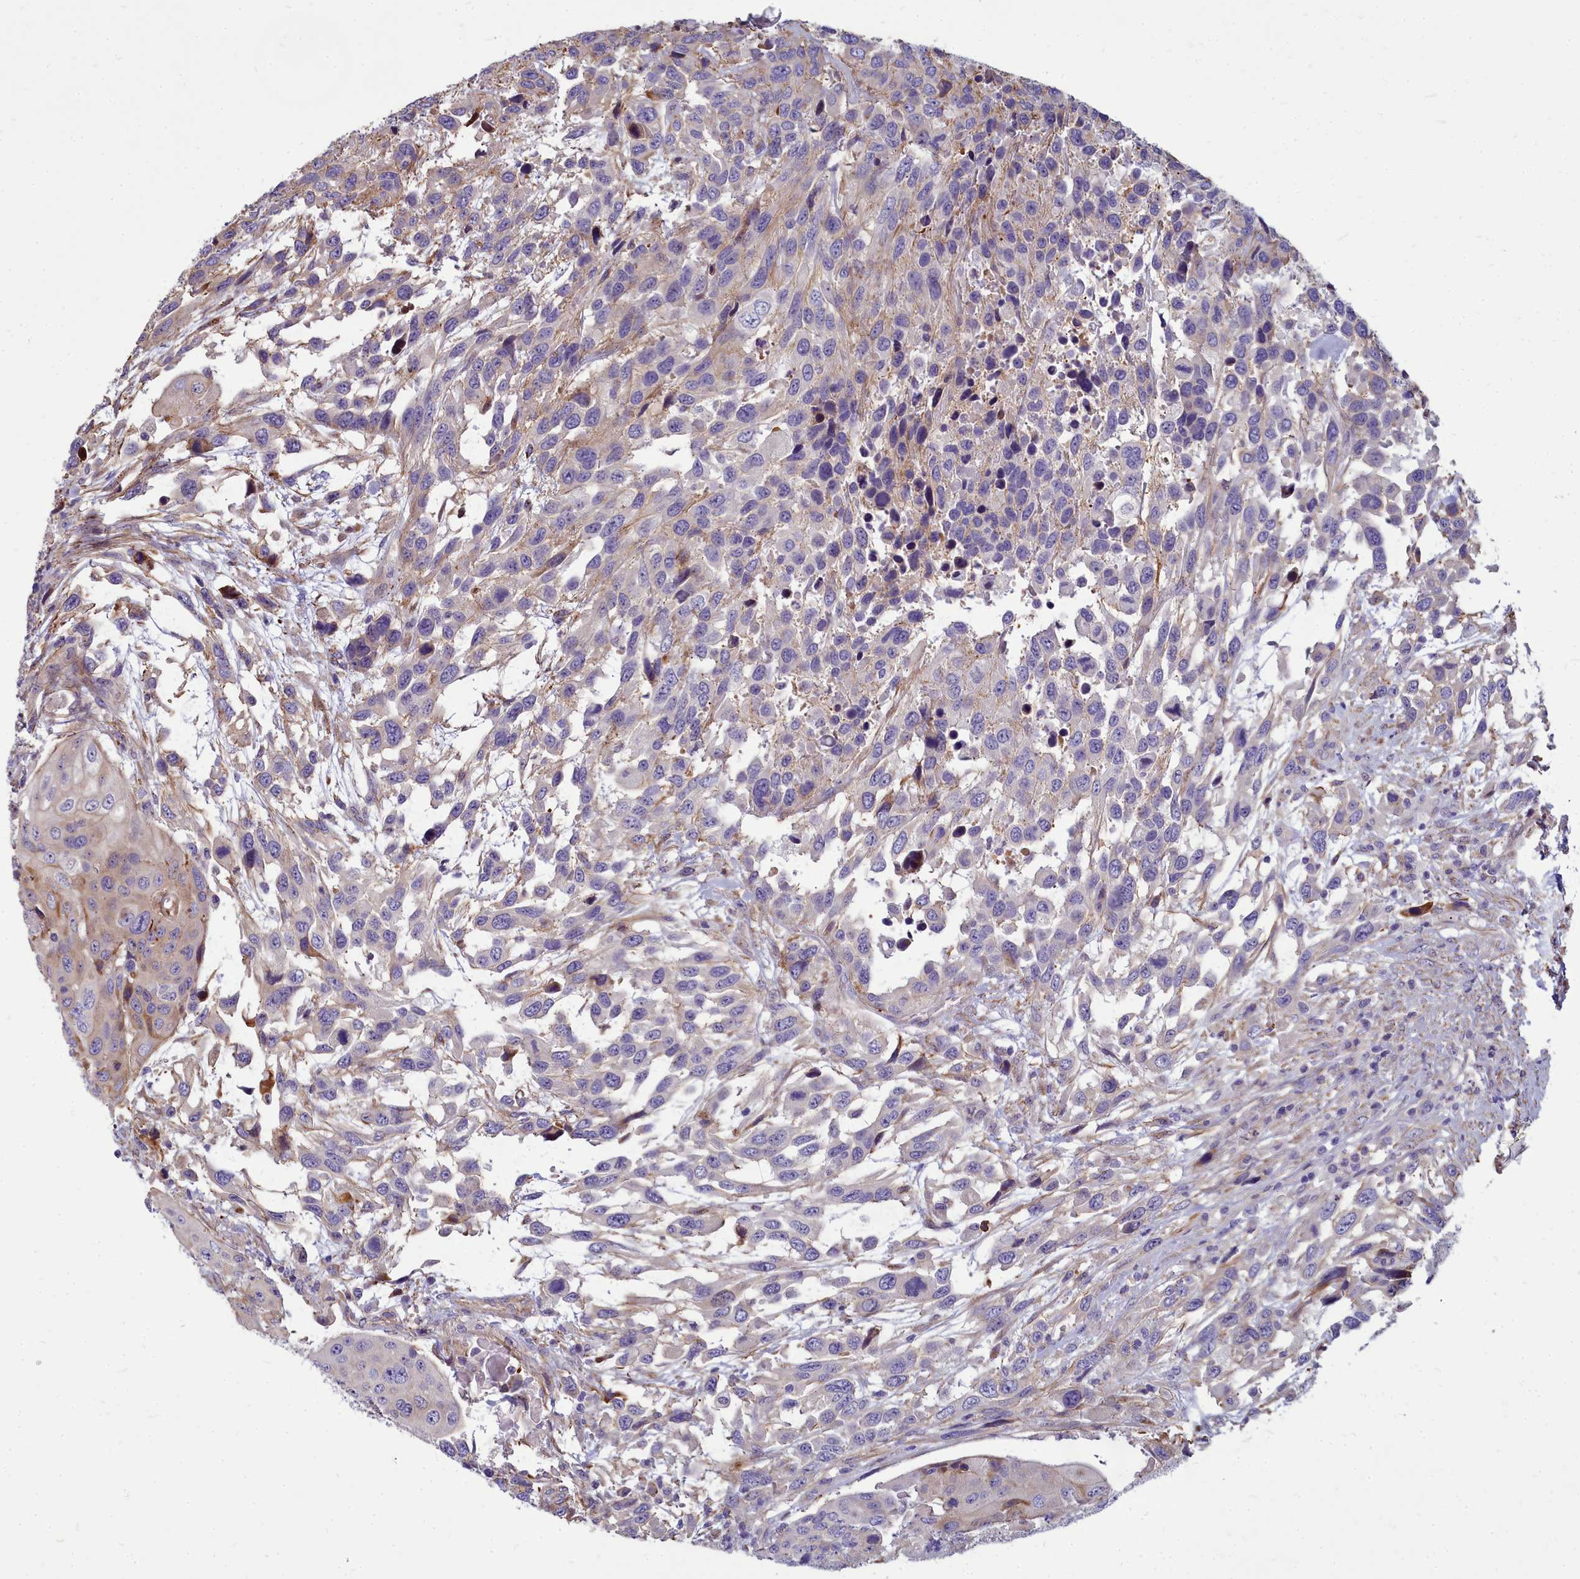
{"staining": {"intensity": "negative", "quantity": "none", "location": "none"}, "tissue": "urothelial cancer", "cell_type": "Tumor cells", "image_type": "cancer", "snomed": [{"axis": "morphology", "description": "Urothelial carcinoma, High grade"}, {"axis": "topography", "description": "Urinary bladder"}], "caption": "There is no significant staining in tumor cells of high-grade urothelial carcinoma. (DAB IHC with hematoxylin counter stain).", "gene": "TTC5", "patient": {"sex": "female", "age": 70}}